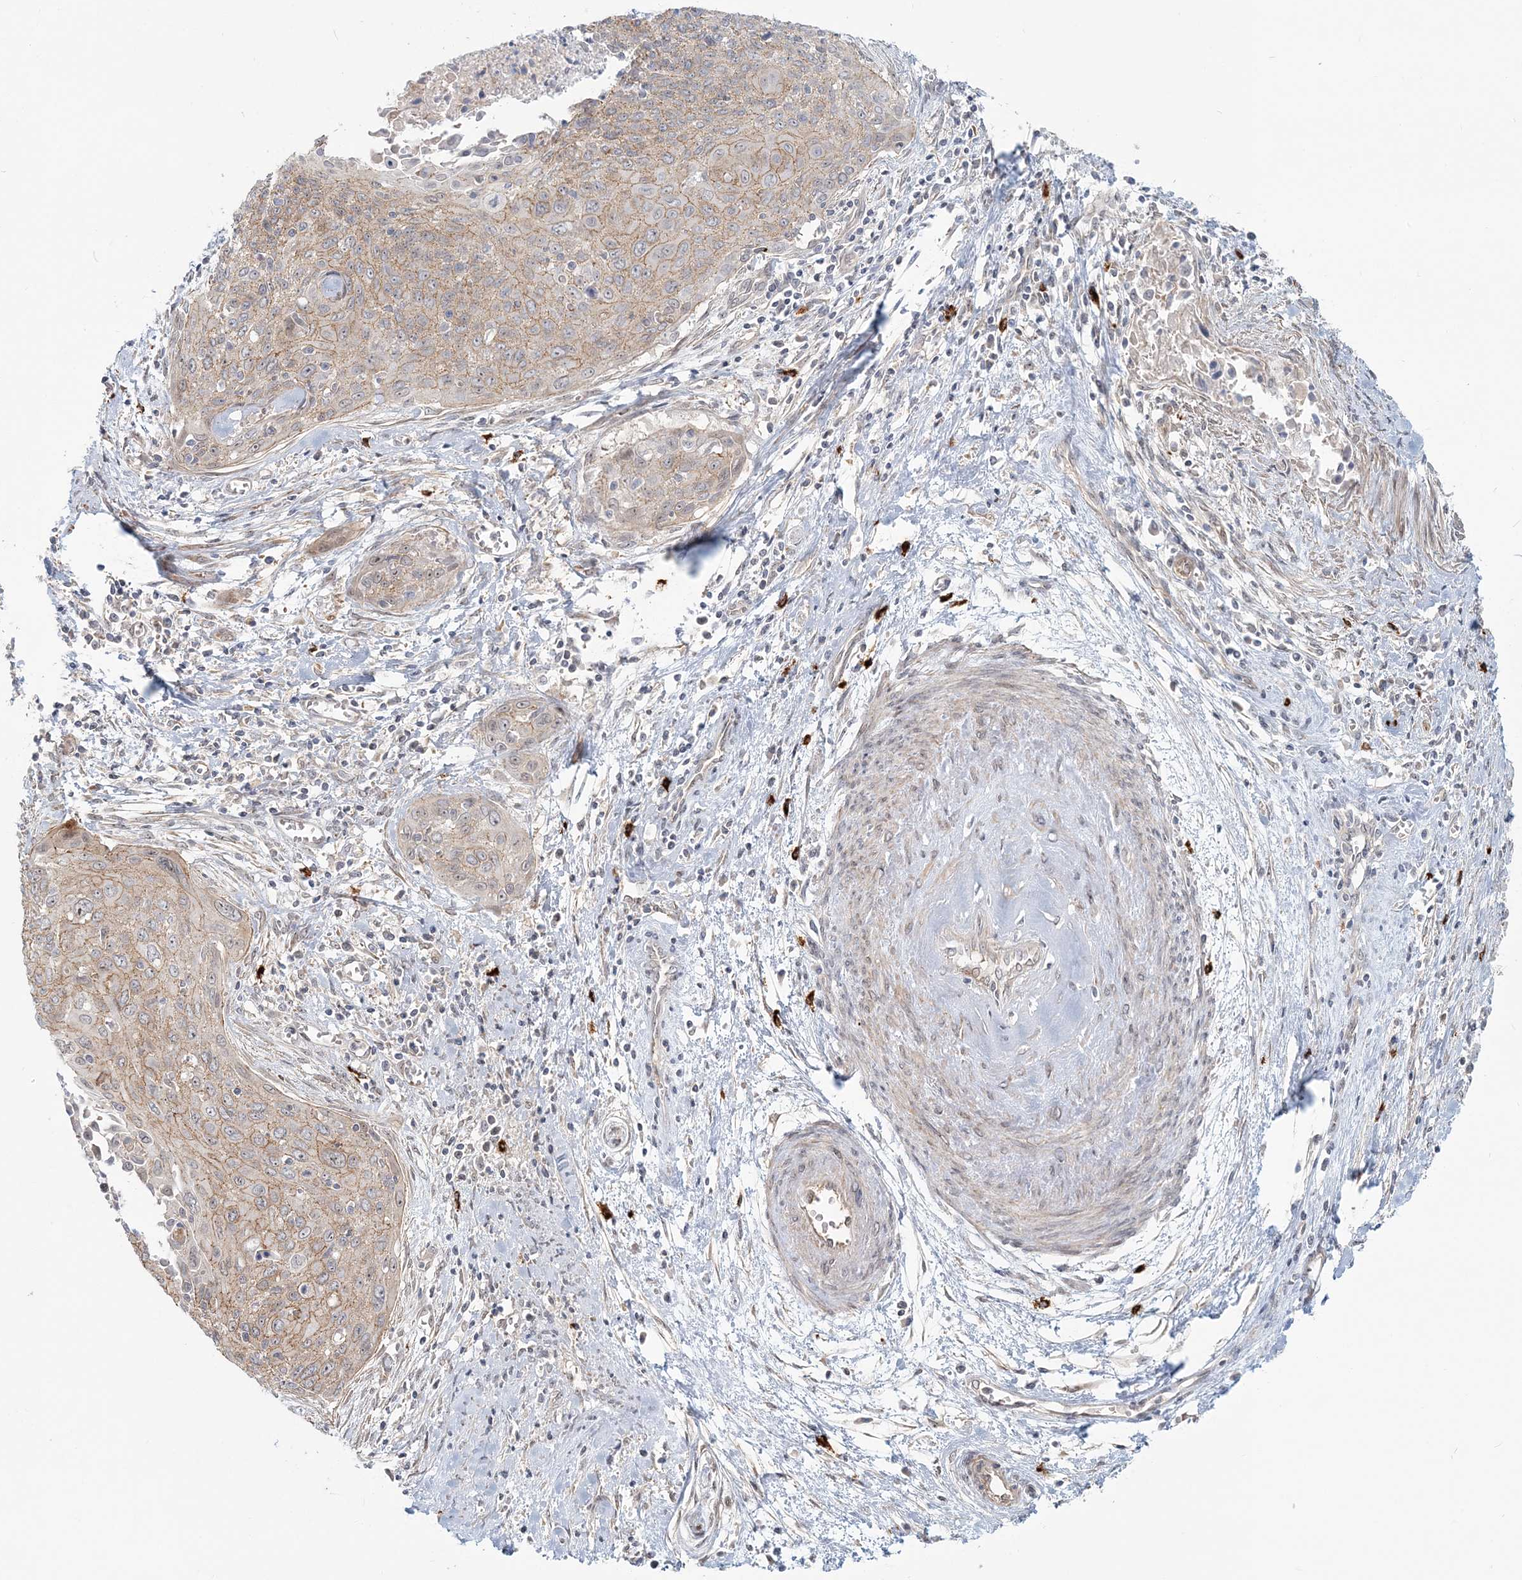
{"staining": {"intensity": "moderate", "quantity": ">75%", "location": "cytoplasmic/membranous"}, "tissue": "cervical cancer", "cell_type": "Tumor cells", "image_type": "cancer", "snomed": [{"axis": "morphology", "description": "Squamous cell carcinoma, NOS"}, {"axis": "topography", "description": "Cervix"}], "caption": "Protein staining of cervical squamous cell carcinoma tissue displays moderate cytoplasmic/membranous expression in approximately >75% of tumor cells. The protein is stained brown, and the nuclei are stained in blue (DAB (3,3'-diaminobenzidine) IHC with brightfield microscopy, high magnification).", "gene": "SH3PXD2A", "patient": {"sex": "female", "age": 55}}